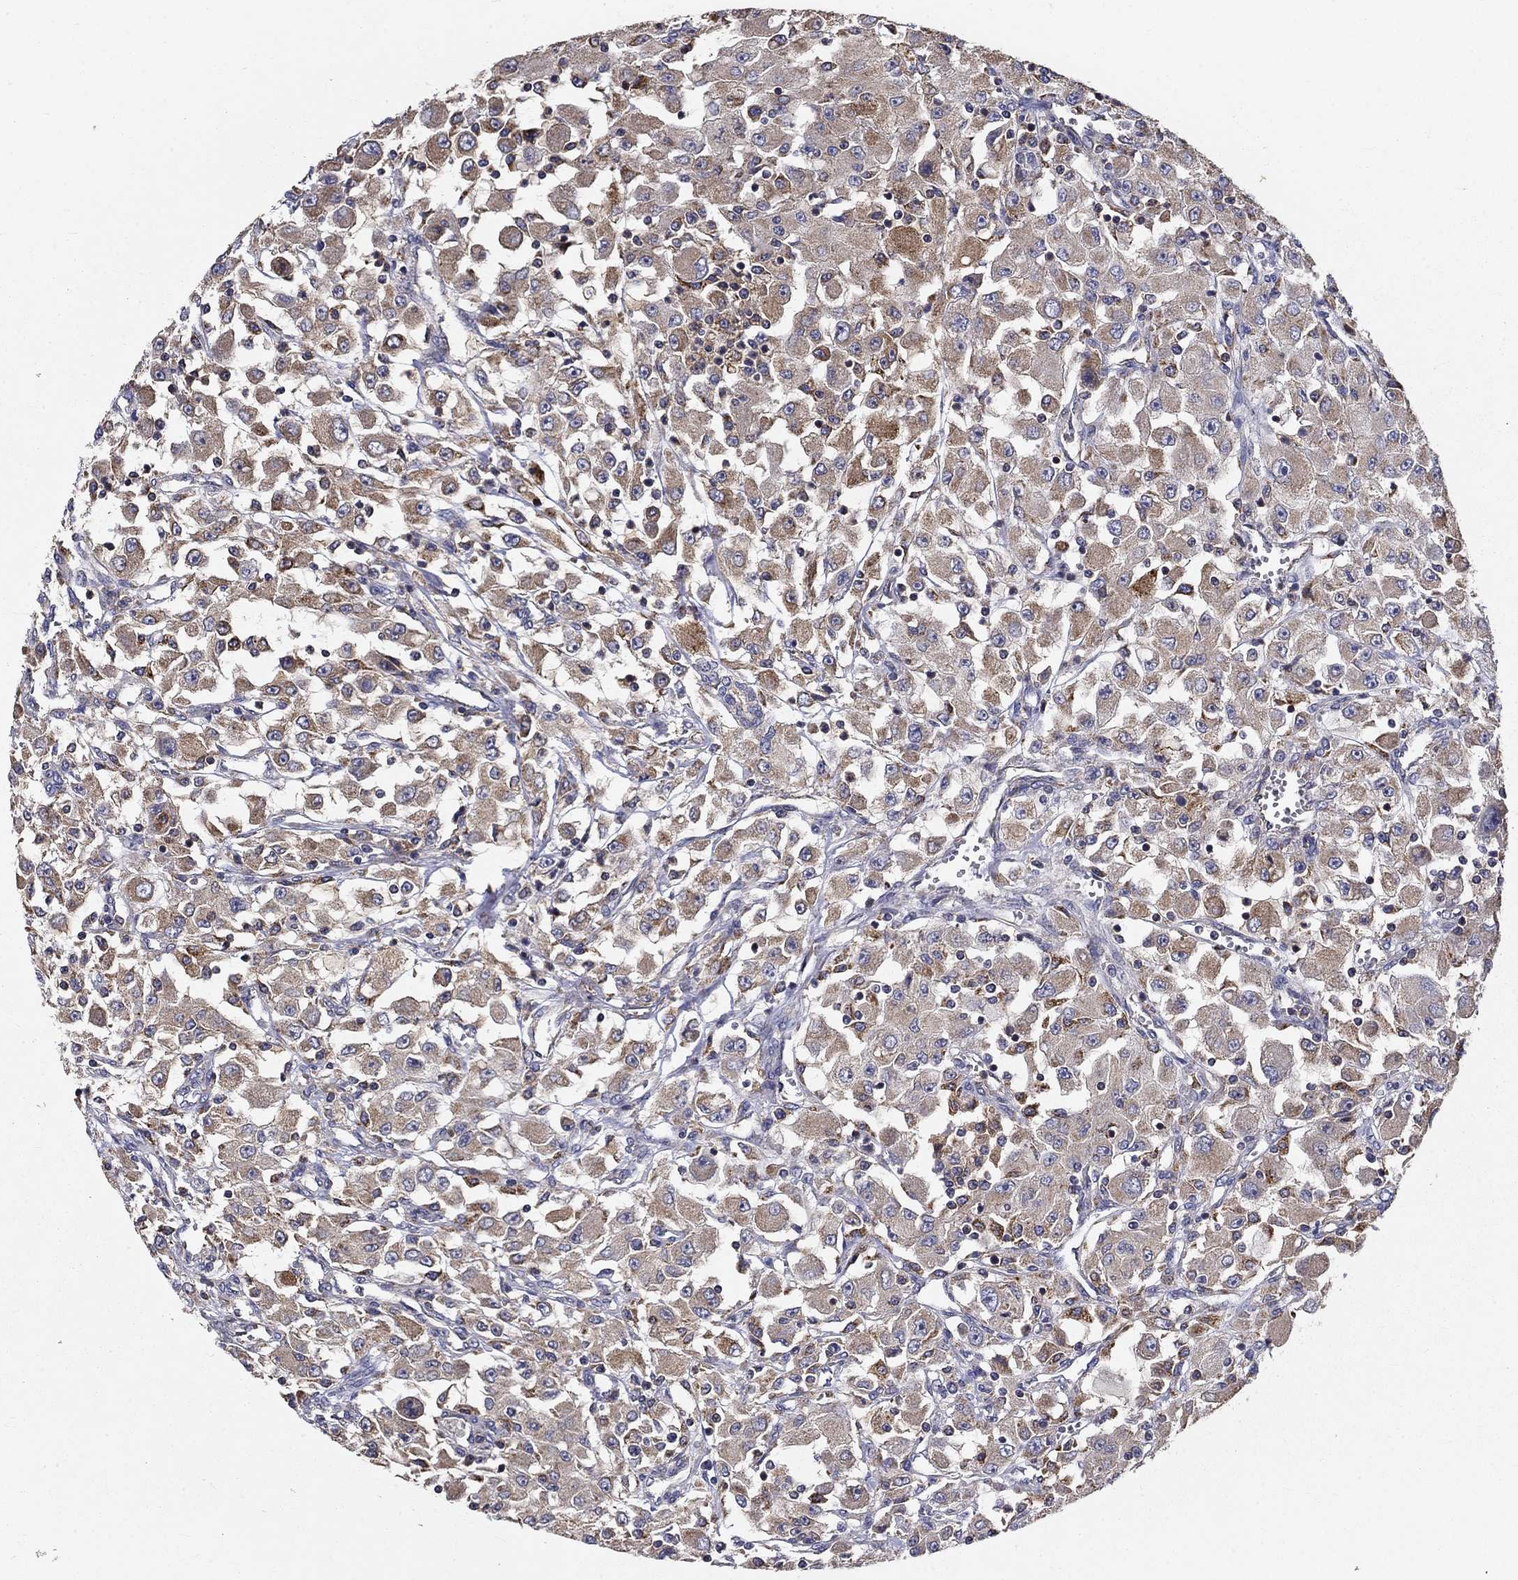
{"staining": {"intensity": "moderate", "quantity": "<25%", "location": "cytoplasmic/membranous"}, "tissue": "renal cancer", "cell_type": "Tumor cells", "image_type": "cancer", "snomed": [{"axis": "morphology", "description": "Adenocarcinoma, NOS"}, {"axis": "topography", "description": "Kidney"}], "caption": "Brown immunohistochemical staining in human renal cancer (adenocarcinoma) exhibits moderate cytoplasmic/membranous positivity in approximately <25% of tumor cells. The protein is shown in brown color, while the nuclei are stained blue.", "gene": "ALDH4A1", "patient": {"sex": "female", "age": 67}}